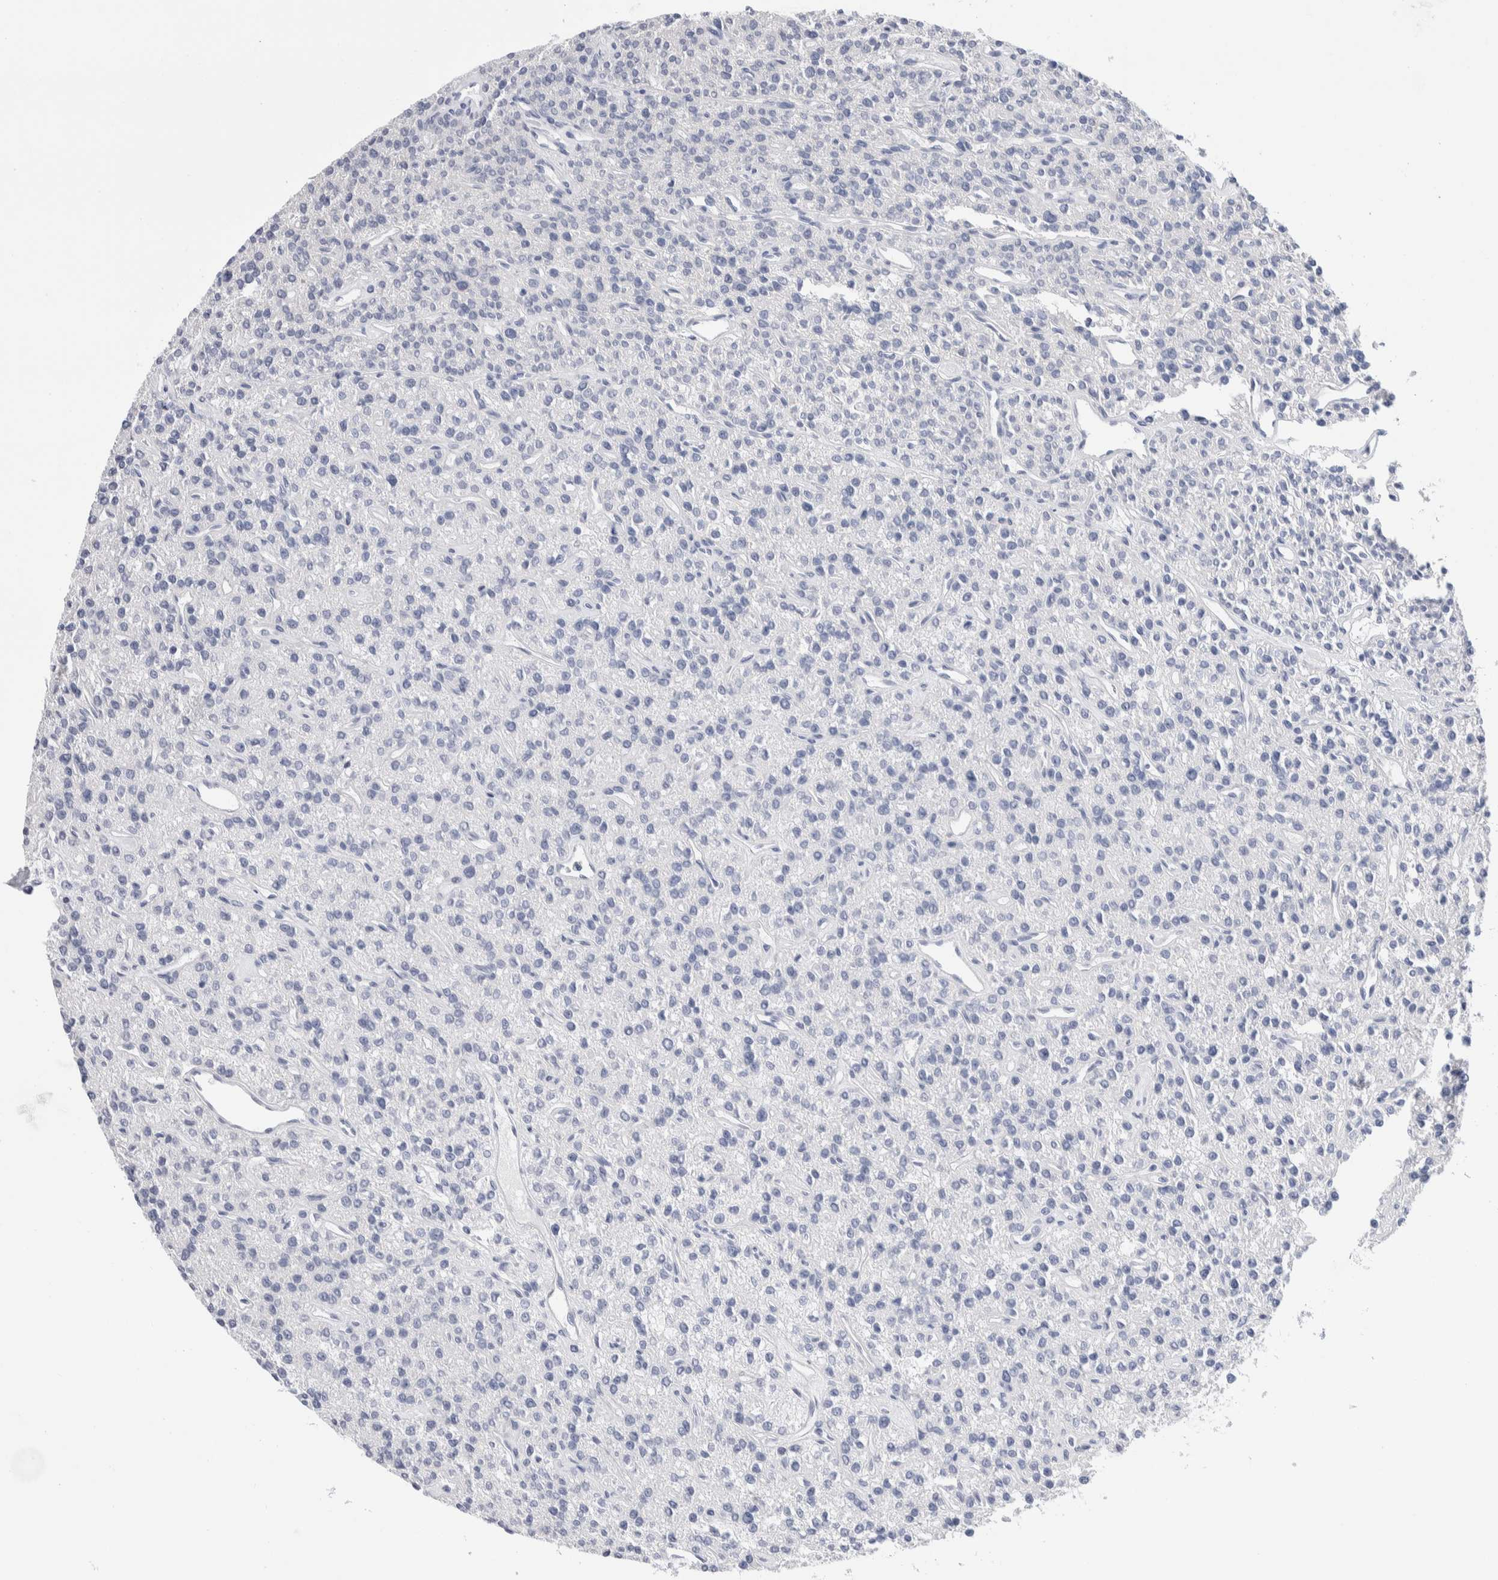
{"staining": {"intensity": "weak", "quantity": "<25%", "location": "cytoplasmic/membranous"}, "tissue": "parathyroid gland", "cell_type": "Glandular cells", "image_type": "normal", "snomed": [{"axis": "morphology", "description": "Normal tissue, NOS"}, {"axis": "topography", "description": "Parathyroid gland"}], "caption": "IHC photomicrograph of normal parathyroid gland: human parathyroid gland stained with DAB (3,3'-diaminobenzidine) reveals no significant protein positivity in glandular cells. The staining is performed using DAB brown chromogen with nuclei counter-stained in using hematoxylin.", "gene": "GDA", "patient": {"sex": "male", "age": 46}}